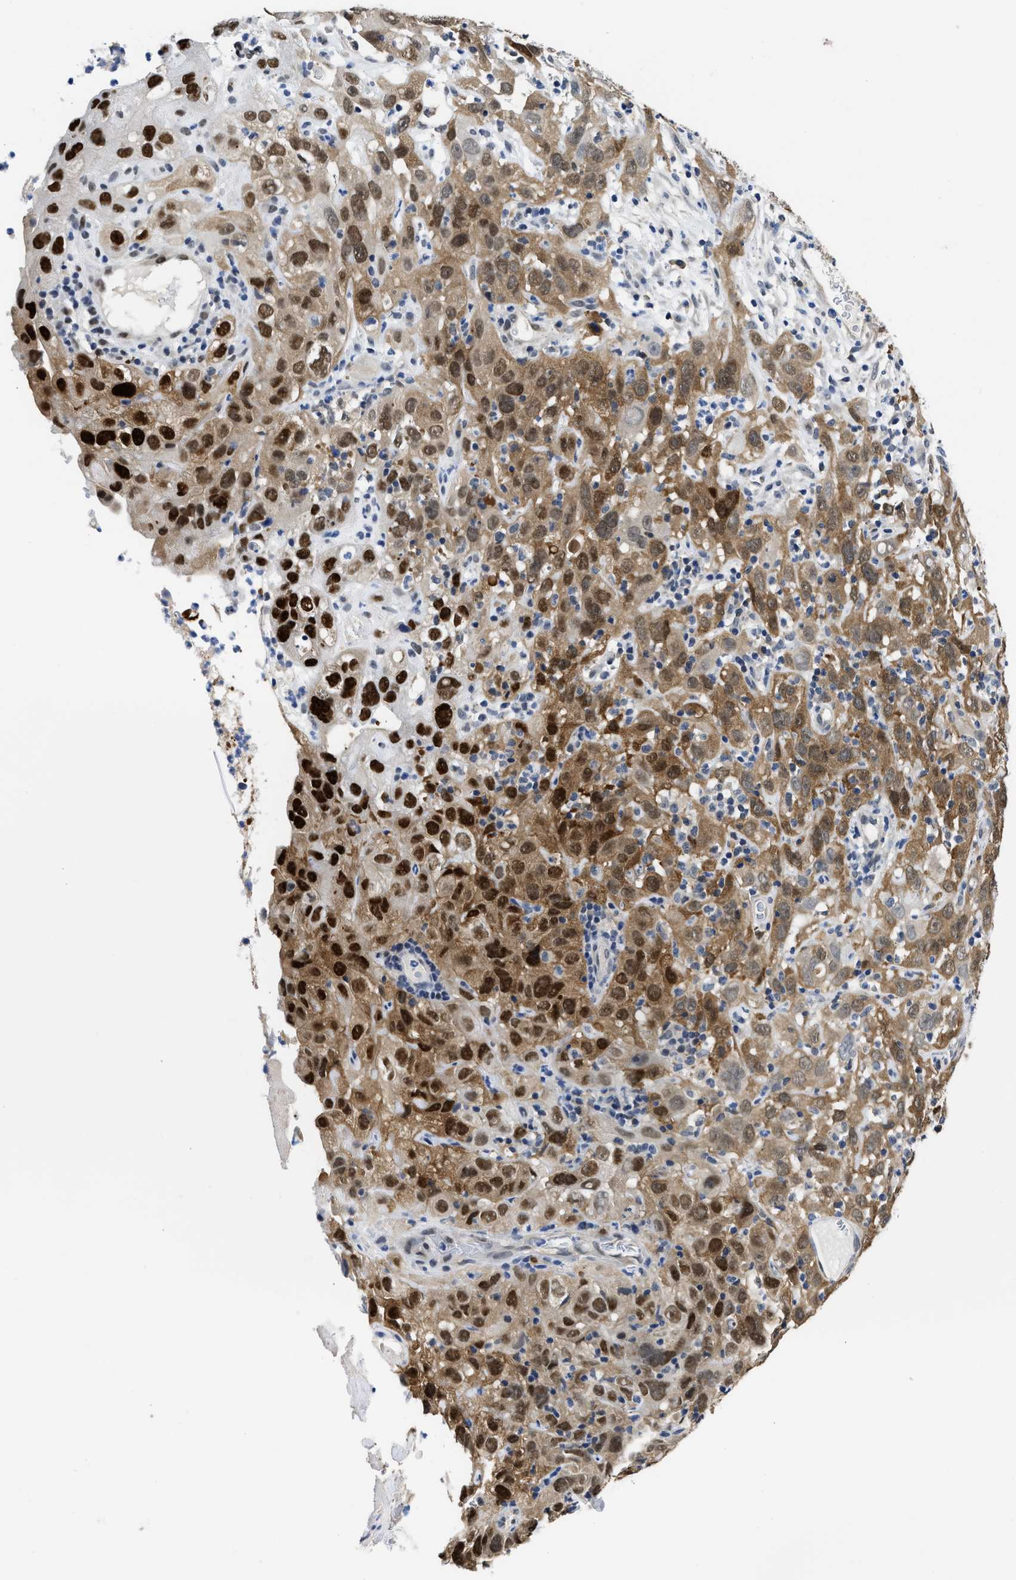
{"staining": {"intensity": "strong", "quantity": ">75%", "location": "cytoplasmic/membranous,nuclear"}, "tissue": "cervical cancer", "cell_type": "Tumor cells", "image_type": "cancer", "snomed": [{"axis": "morphology", "description": "Squamous cell carcinoma, NOS"}, {"axis": "topography", "description": "Cervix"}], "caption": "Immunohistochemistry (IHC) of squamous cell carcinoma (cervical) reveals high levels of strong cytoplasmic/membranous and nuclear expression in about >75% of tumor cells. The staining was performed using DAB (3,3'-diaminobenzidine) to visualize the protein expression in brown, while the nuclei were stained in blue with hematoxylin (Magnification: 20x).", "gene": "XPO5", "patient": {"sex": "female", "age": 32}}